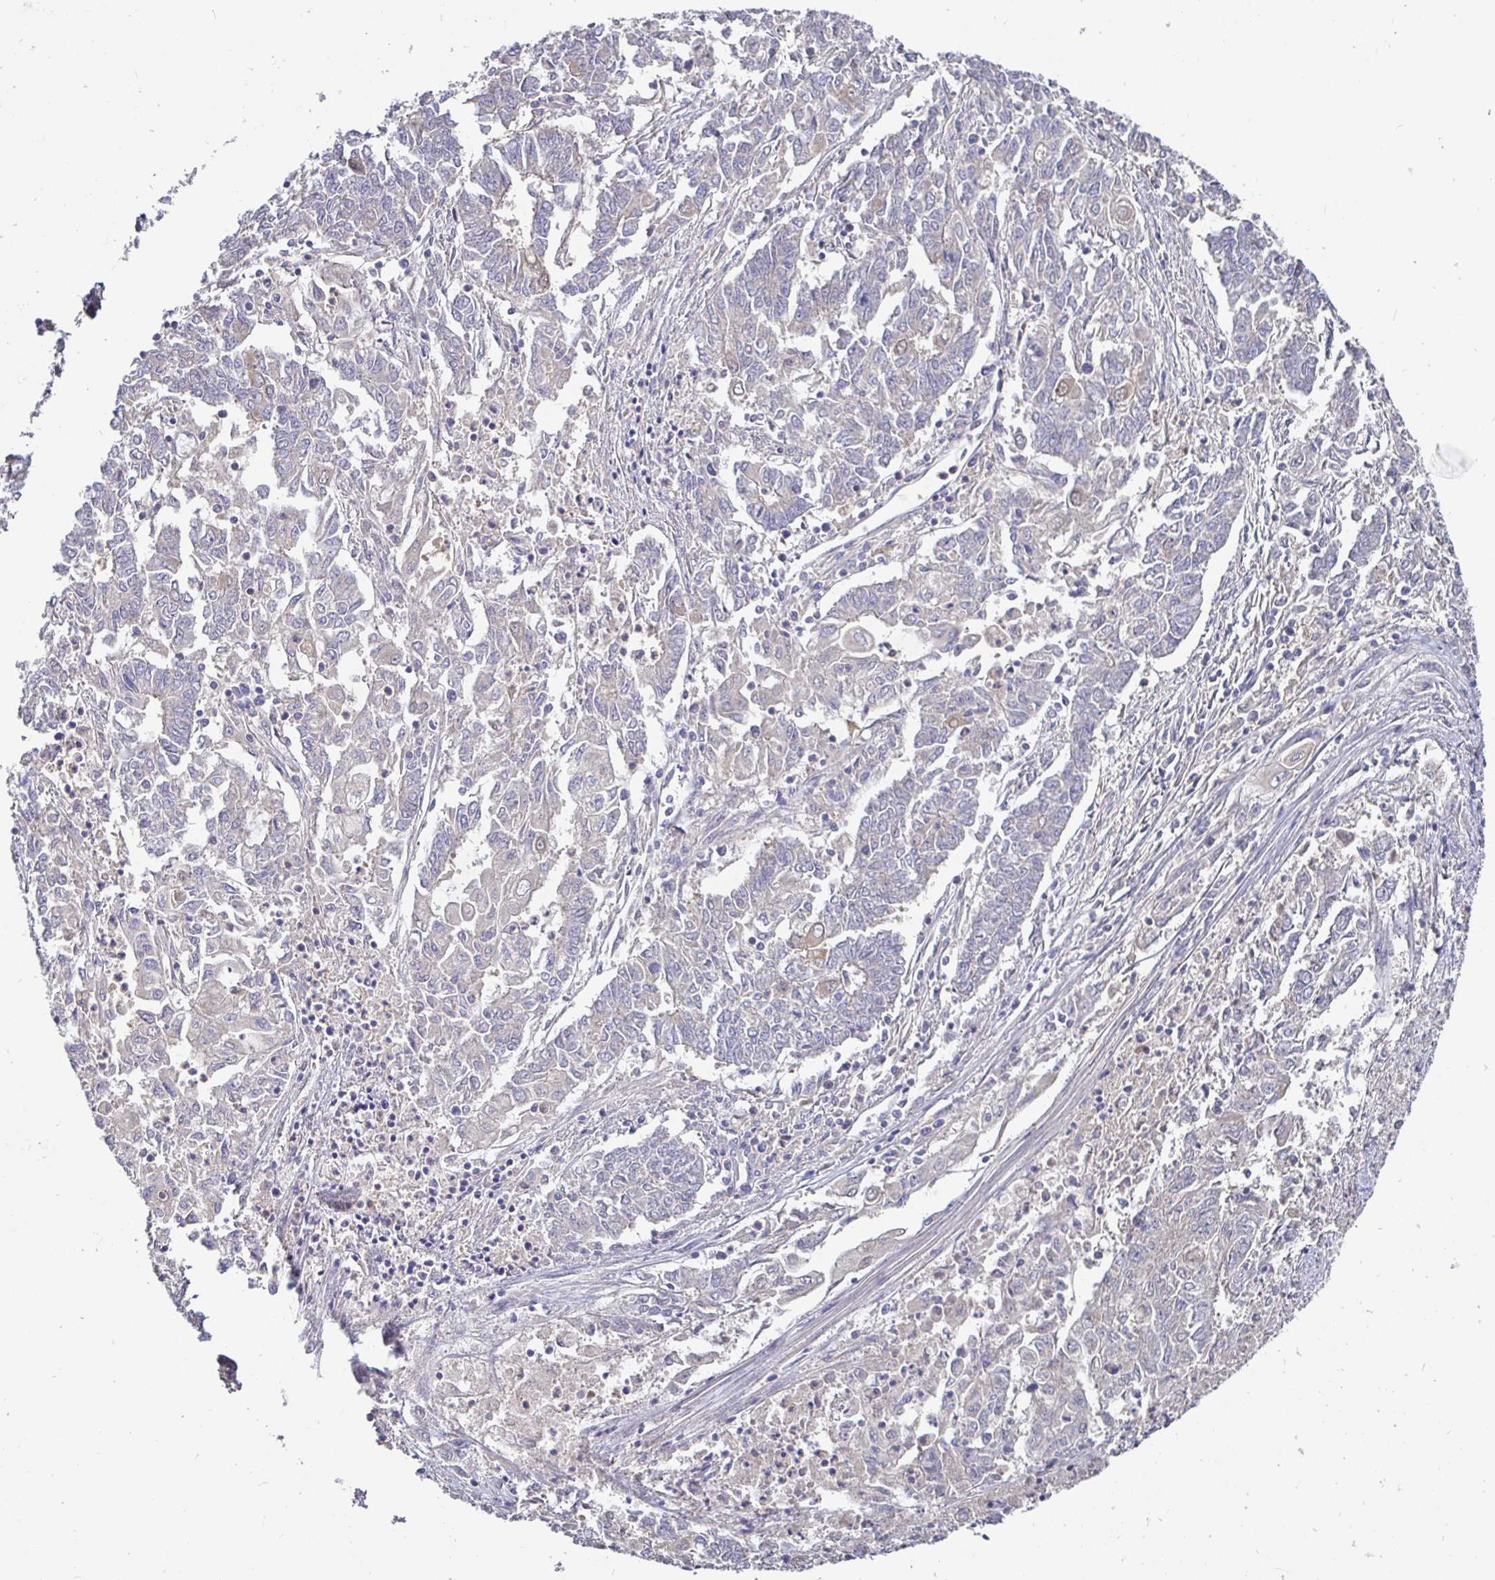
{"staining": {"intensity": "negative", "quantity": "none", "location": "none"}, "tissue": "endometrial cancer", "cell_type": "Tumor cells", "image_type": "cancer", "snomed": [{"axis": "morphology", "description": "Adenocarcinoma, NOS"}, {"axis": "topography", "description": "Endometrium"}], "caption": "Immunohistochemistry of human endometrial adenocarcinoma shows no positivity in tumor cells. (Brightfield microscopy of DAB IHC at high magnification).", "gene": "KIF21A", "patient": {"sex": "female", "age": 54}}